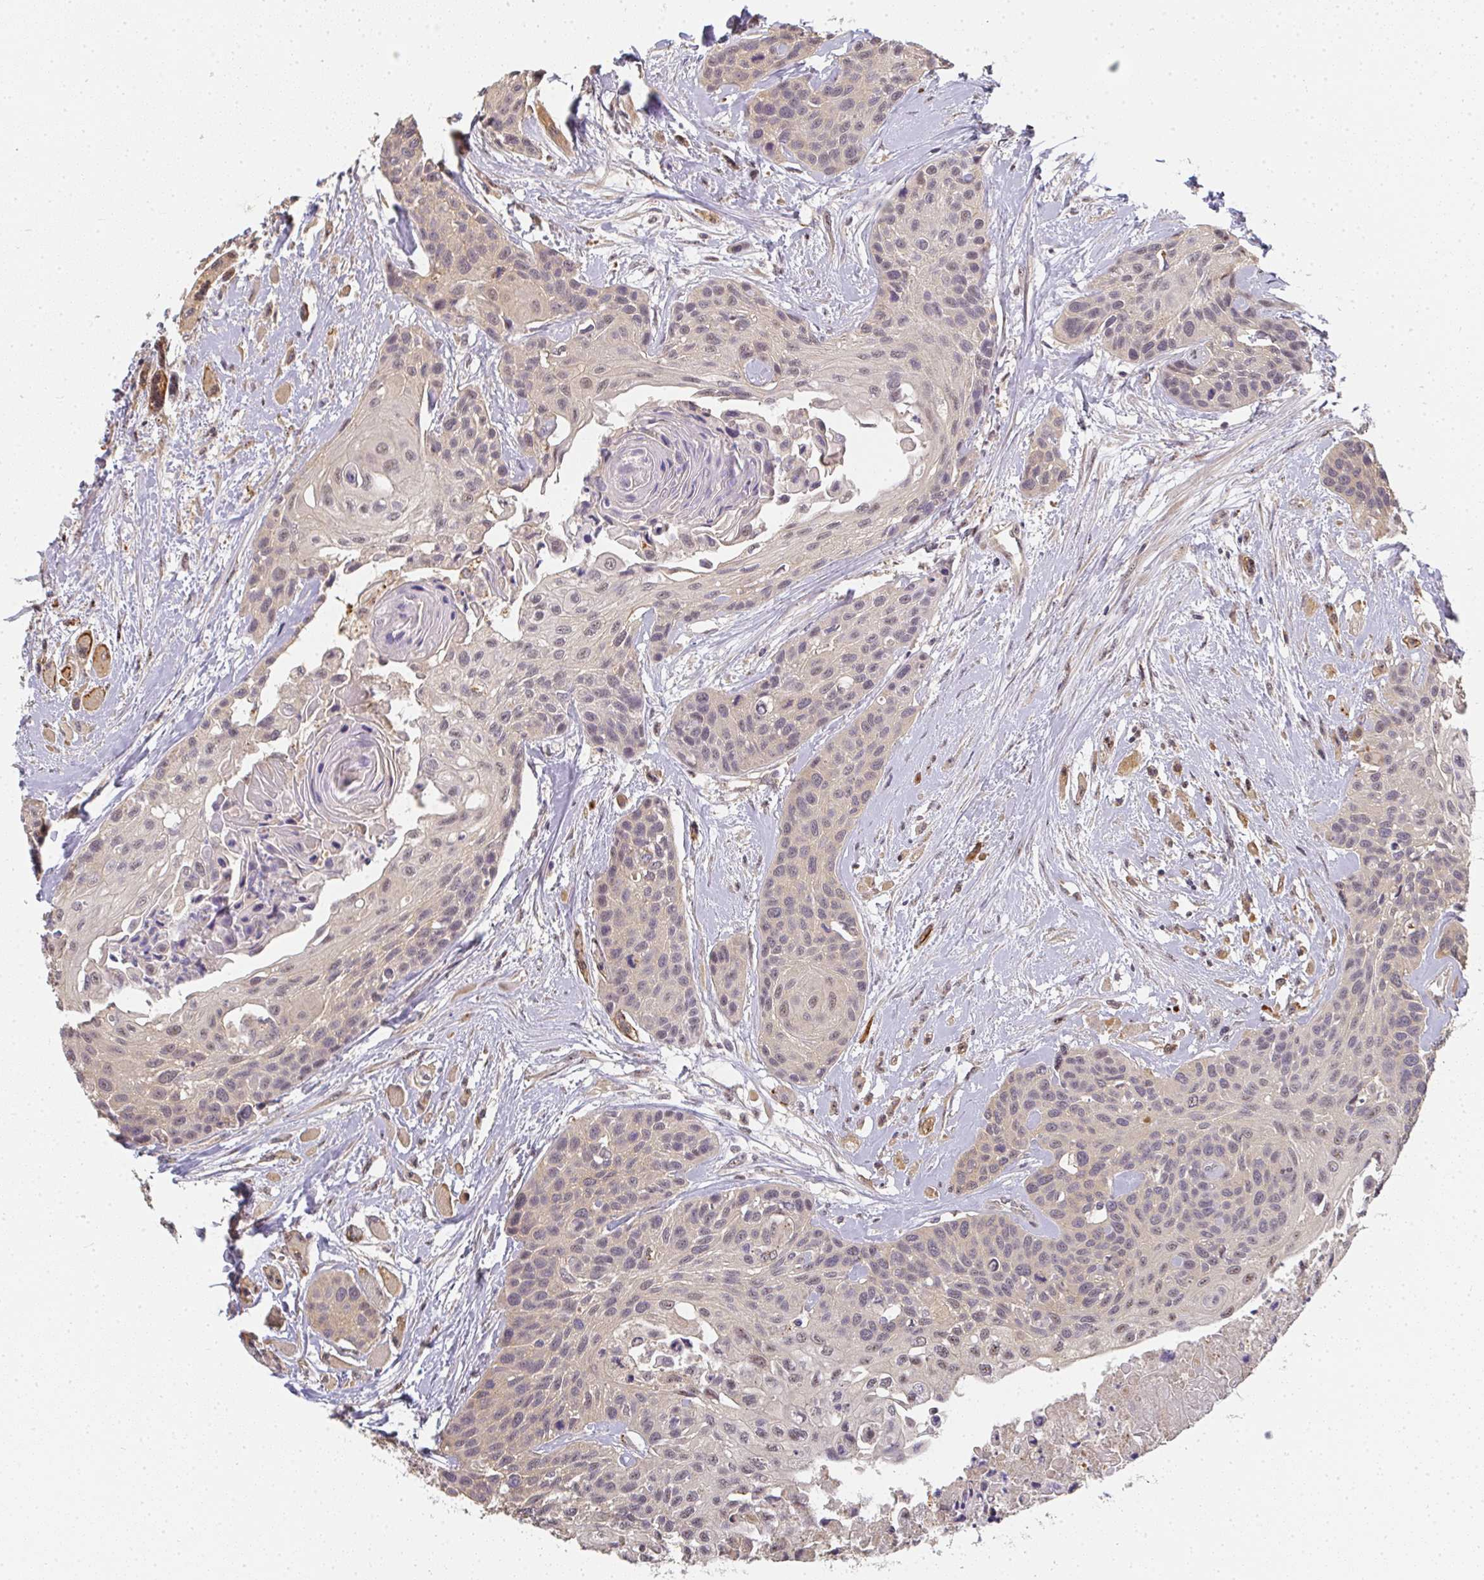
{"staining": {"intensity": "weak", "quantity": "<25%", "location": "cytoplasmic/membranous"}, "tissue": "head and neck cancer", "cell_type": "Tumor cells", "image_type": "cancer", "snomed": [{"axis": "morphology", "description": "Squamous cell carcinoma, NOS"}, {"axis": "topography", "description": "Head-Neck"}], "caption": "An image of human head and neck cancer (squamous cell carcinoma) is negative for staining in tumor cells.", "gene": "SLC35B3", "patient": {"sex": "female", "age": 50}}